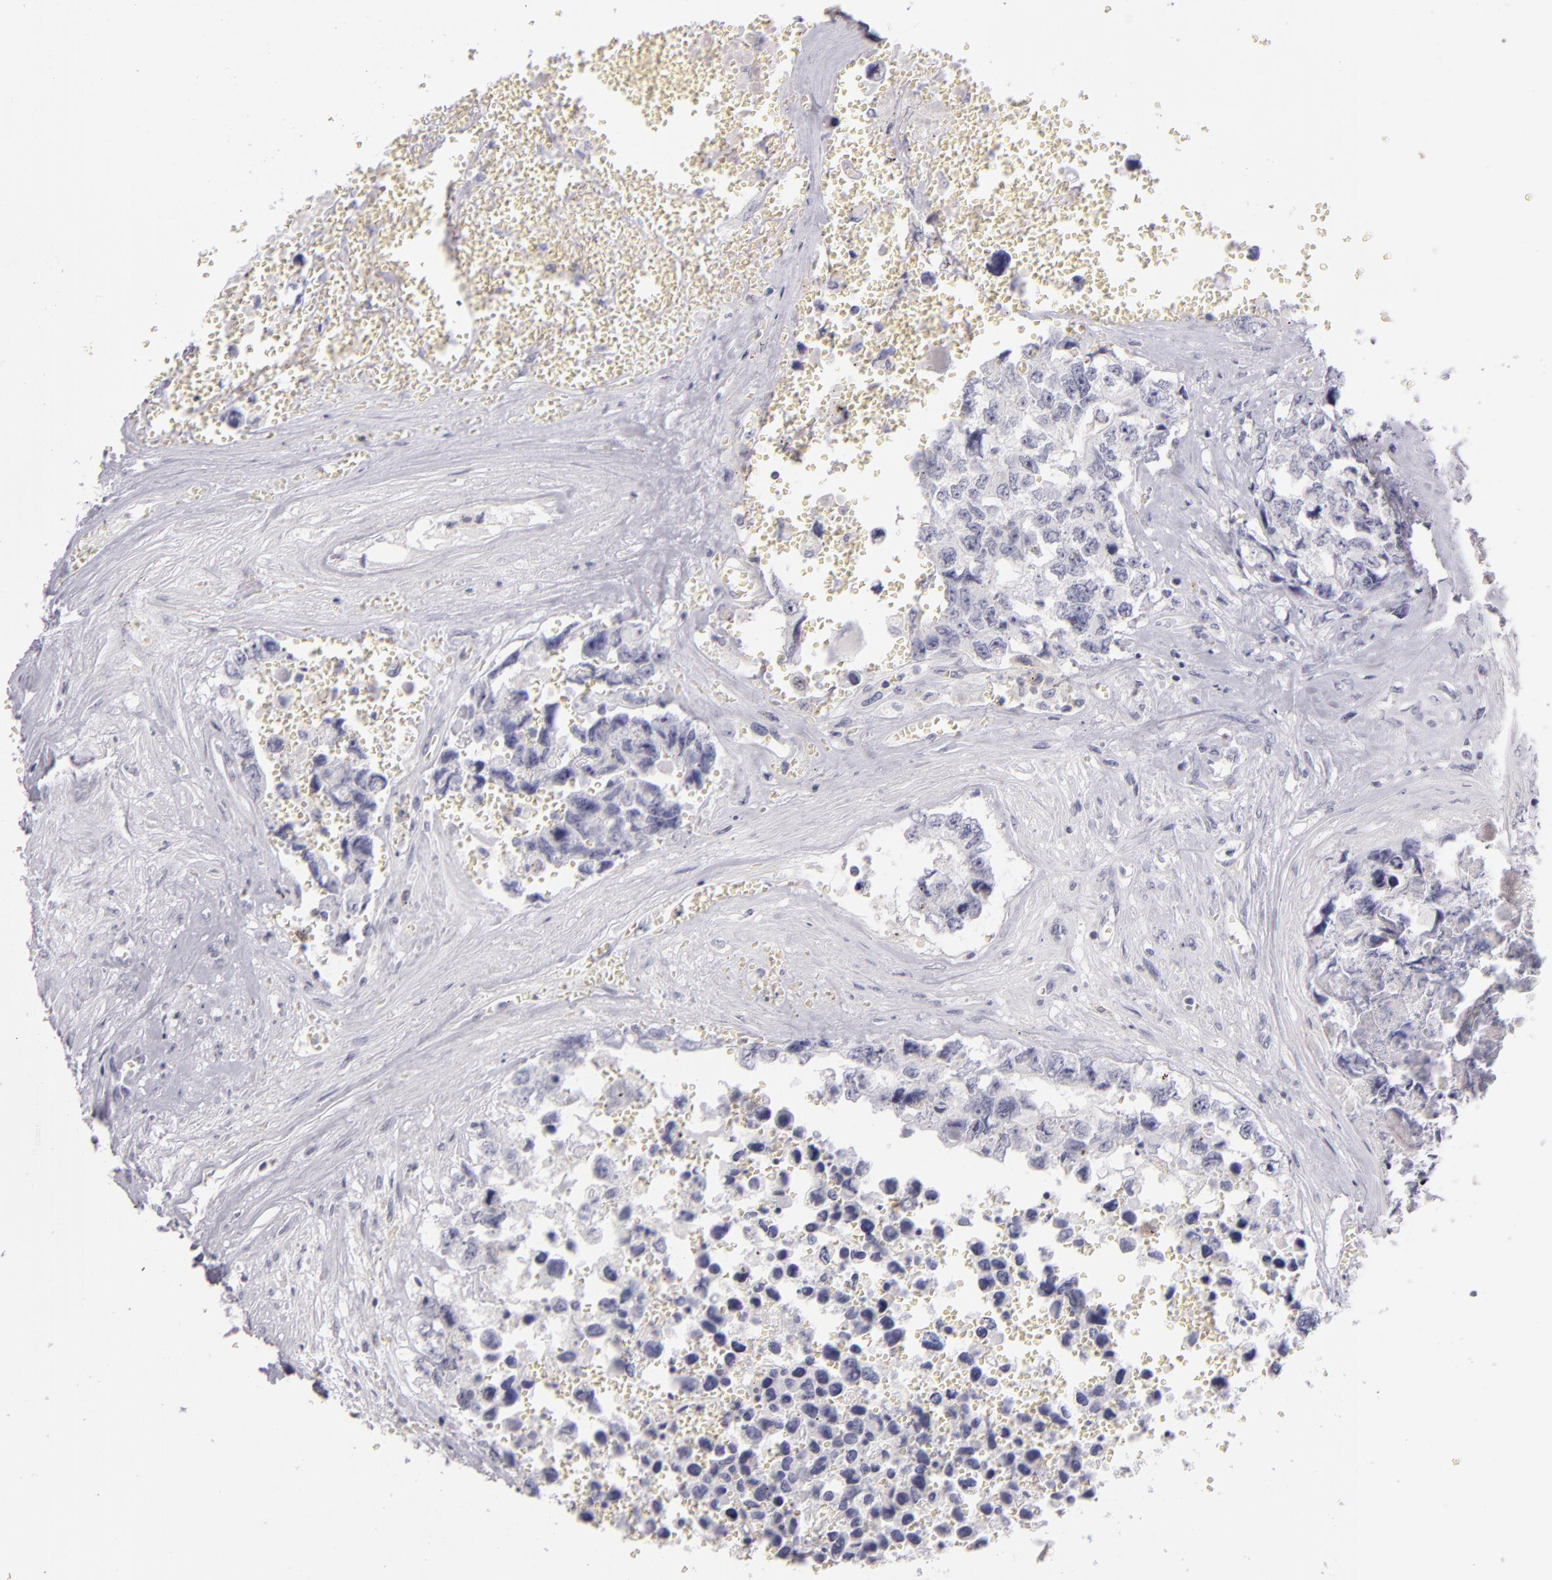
{"staining": {"intensity": "negative", "quantity": "none", "location": "none"}, "tissue": "testis cancer", "cell_type": "Tumor cells", "image_type": "cancer", "snomed": [{"axis": "morphology", "description": "Carcinoma, Embryonal, NOS"}, {"axis": "topography", "description": "Testis"}], "caption": "Human testis cancer (embryonal carcinoma) stained for a protein using immunohistochemistry shows no positivity in tumor cells.", "gene": "CD40", "patient": {"sex": "male", "age": 31}}